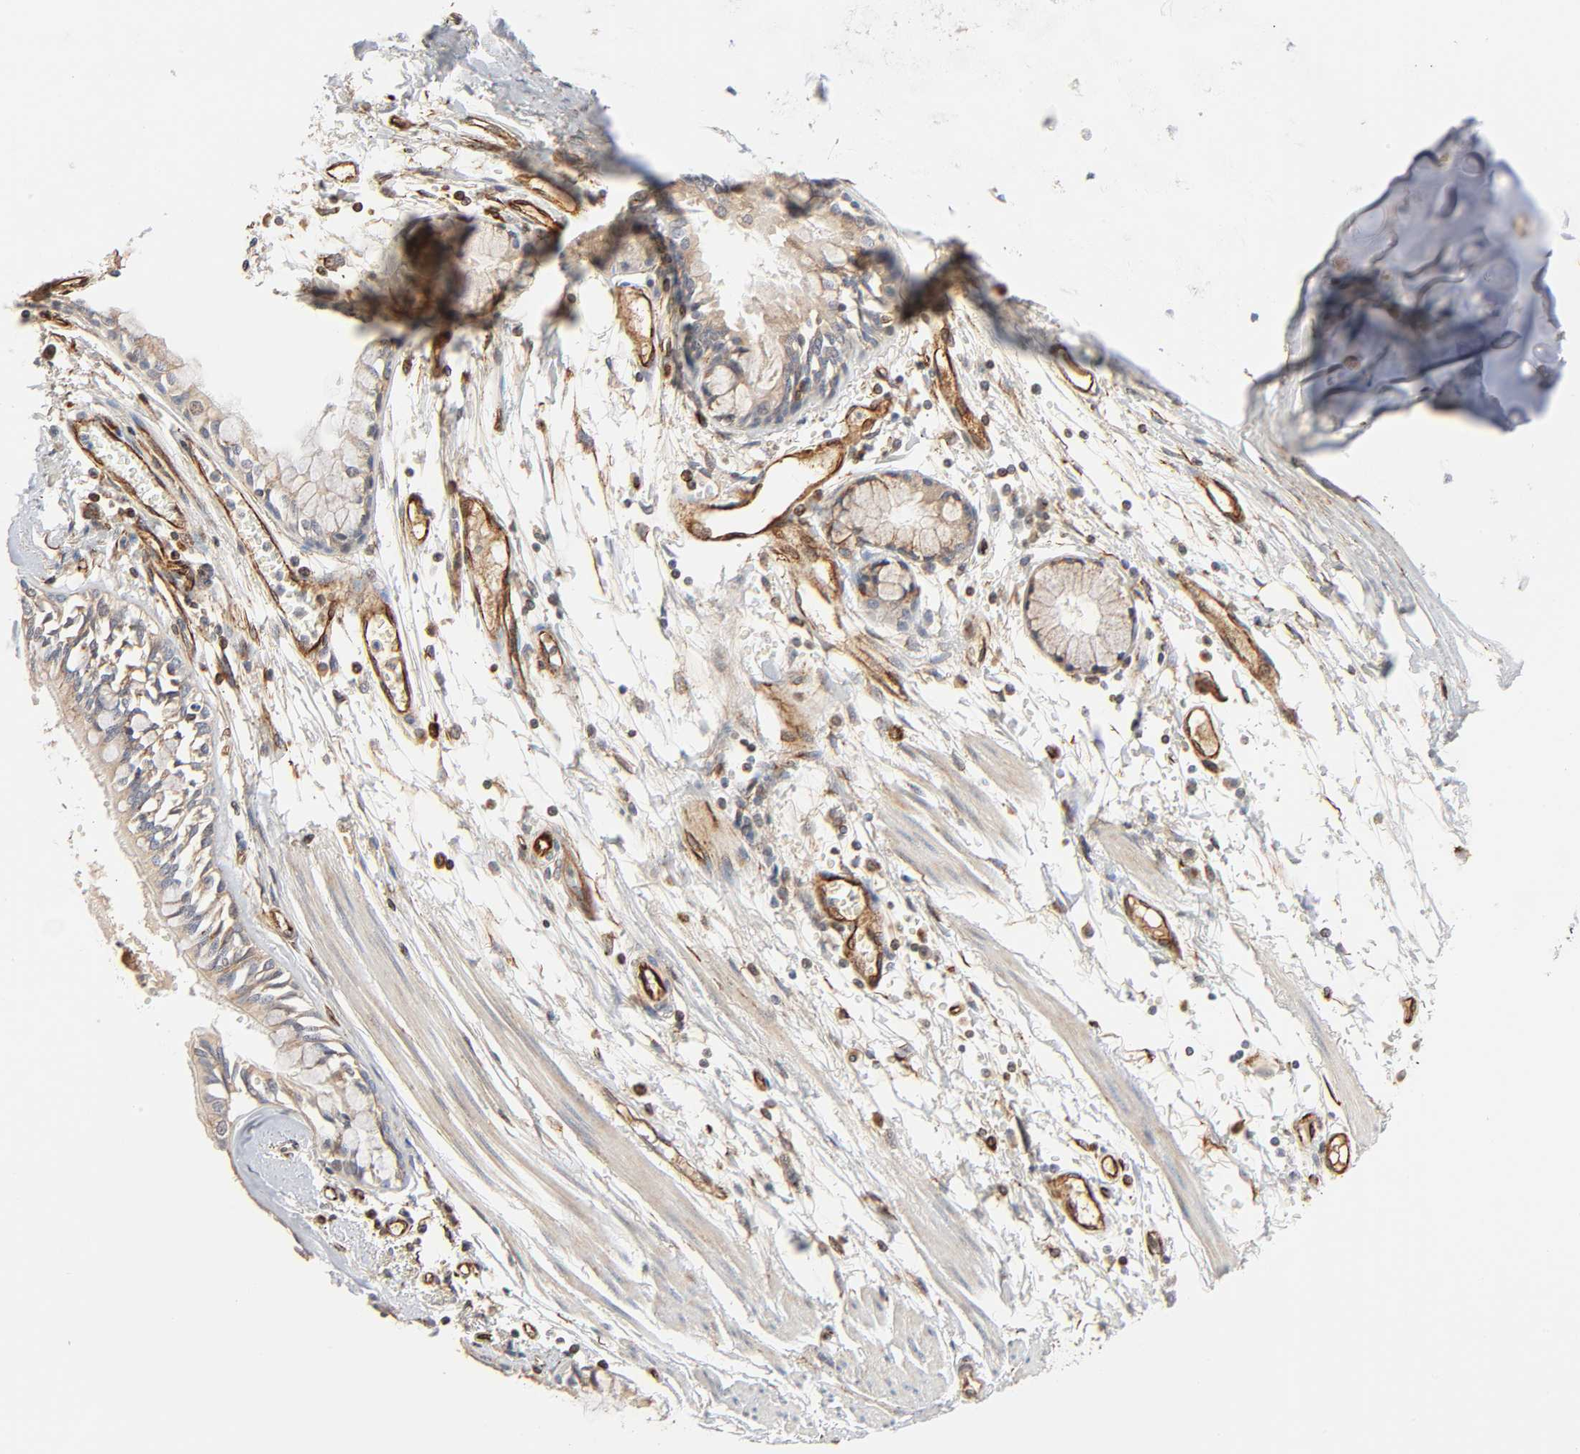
{"staining": {"intensity": "moderate", "quantity": ">75%", "location": "cytoplasmic/membranous"}, "tissue": "bronchus", "cell_type": "Respiratory epithelial cells", "image_type": "normal", "snomed": [{"axis": "morphology", "description": "Normal tissue, NOS"}, {"axis": "topography", "description": "Bronchus"}, {"axis": "topography", "description": "Lung"}], "caption": "Protein expression analysis of benign bronchus displays moderate cytoplasmic/membranous positivity in approximately >75% of respiratory epithelial cells. The protein is stained brown, and the nuclei are stained in blue (DAB (3,3'-diaminobenzidine) IHC with brightfield microscopy, high magnification).", "gene": "REEP5", "patient": {"sex": "female", "age": 56}}